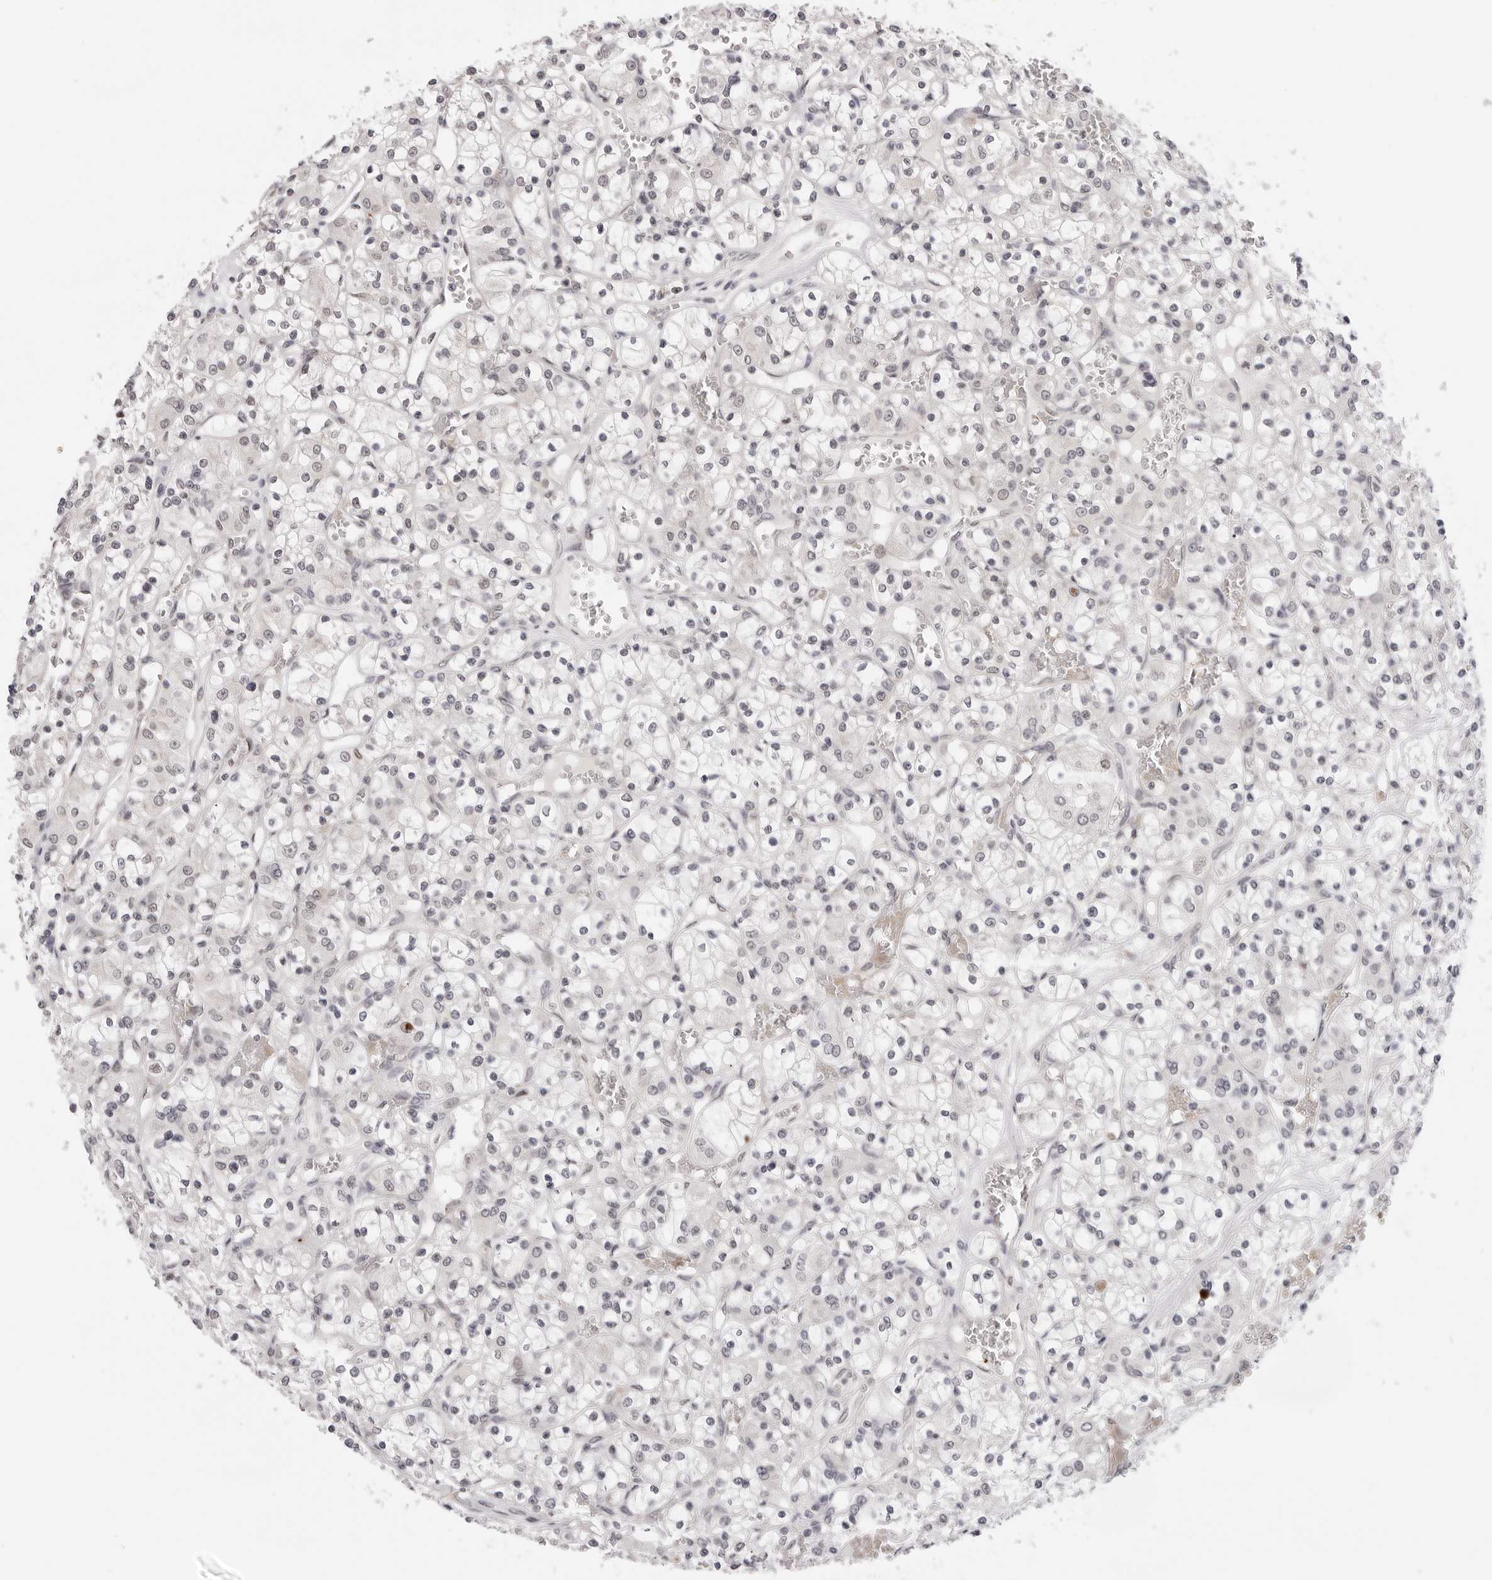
{"staining": {"intensity": "negative", "quantity": "none", "location": "none"}, "tissue": "renal cancer", "cell_type": "Tumor cells", "image_type": "cancer", "snomed": [{"axis": "morphology", "description": "Adenocarcinoma, NOS"}, {"axis": "topography", "description": "Kidney"}], "caption": "DAB immunohistochemical staining of renal cancer exhibits no significant staining in tumor cells.", "gene": "IL17RA", "patient": {"sex": "female", "age": 59}}